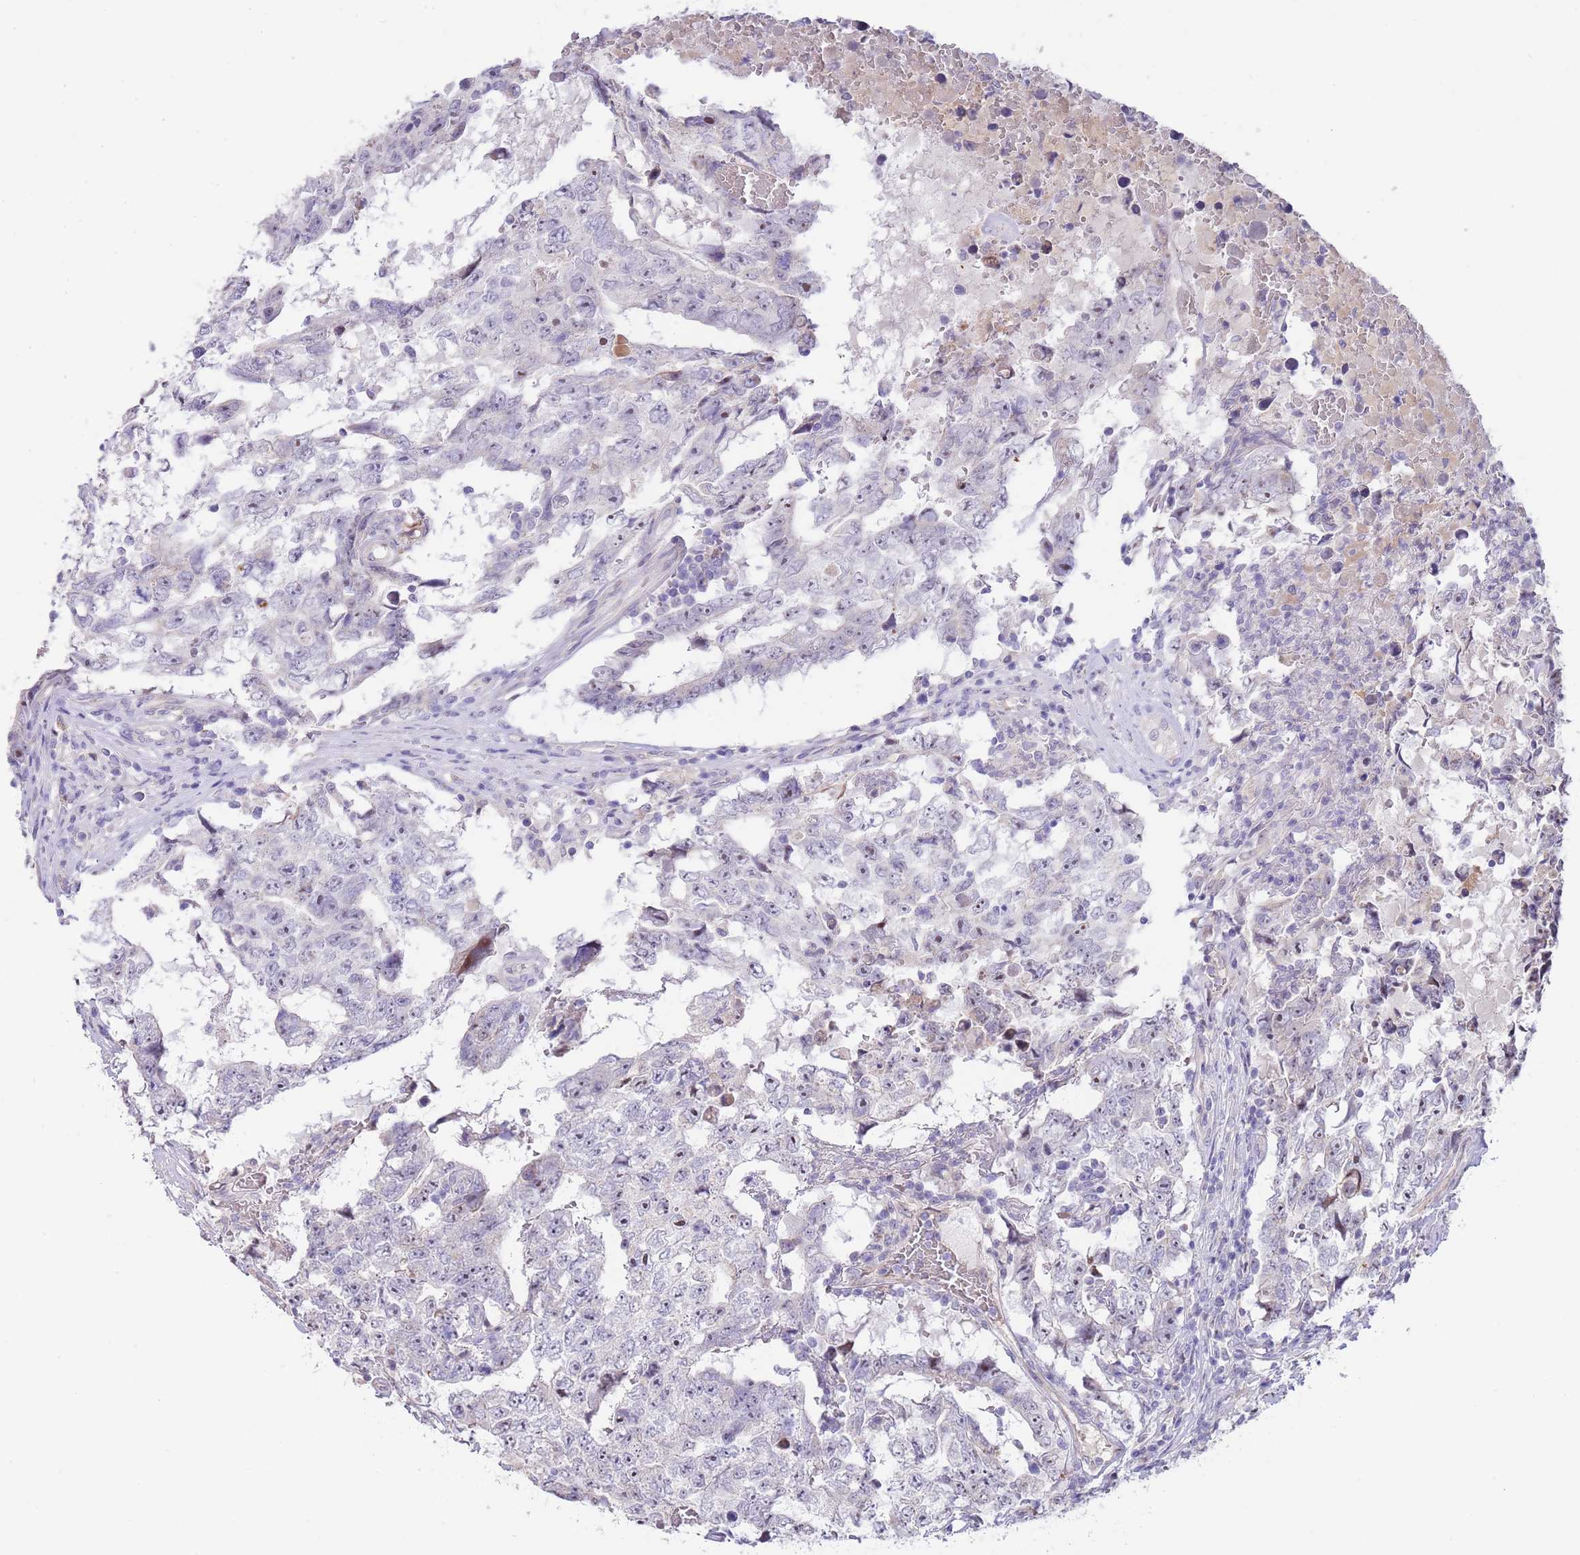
{"staining": {"intensity": "negative", "quantity": "none", "location": "none"}, "tissue": "testis cancer", "cell_type": "Tumor cells", "image_type": "cancer", "snomed": [{"axis": "morphology", "description": "Carcinoma, Embryonal, NOS"}, {"axis": "topography", "description": "Testis"}], "caption": "DAB (3,3'-diaminobenzidine) immunohistochemical staining of embryonal carcinoma (testis) exhibits no significant expression in tumor cells.", "gene": "AP1S2", "patient": {"sex": "male", "age": 25}}